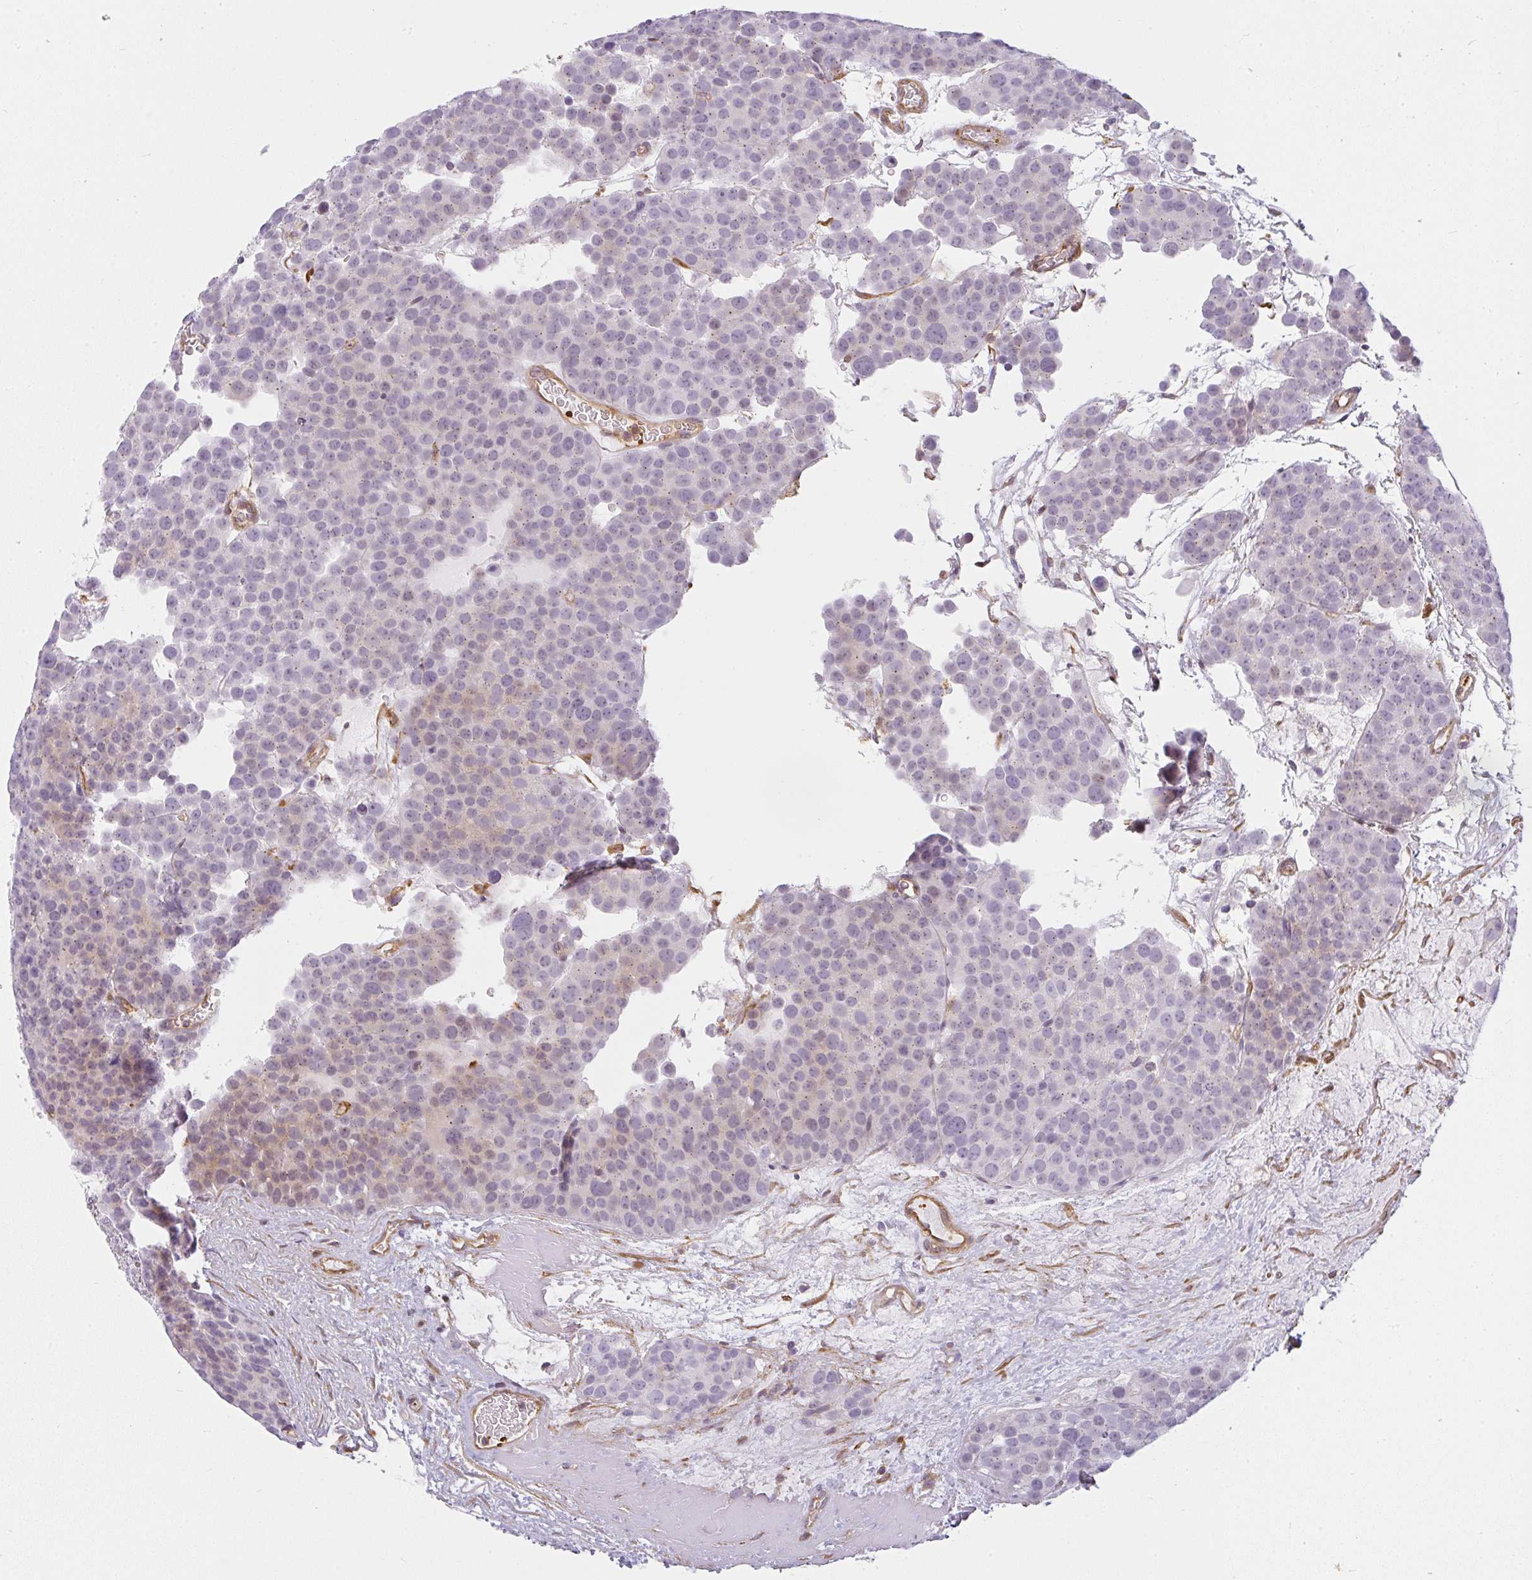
{"staining": {"intensity": "weak", "quantity": "<25%", "location": "cytoplasmic/membranous"}, "tissue": "testis cancer", "cell_type": "Tumor cells", "image_type": "cancer", "snomed": [{"axis": "morphology", "description": "Seminoma, NOS"}, {"axis": "topography", "description": "Testis"}], "caption": "DAB (3,3'-diaminobenzidine) immunohistochemical staining of human seminoma (testis) exhibits no significant expression in tumor cells. (IHC, brightfield microscopy, high magnification).", "gene": "SULF1", "patient": {"sex": "male", "age": 71}}